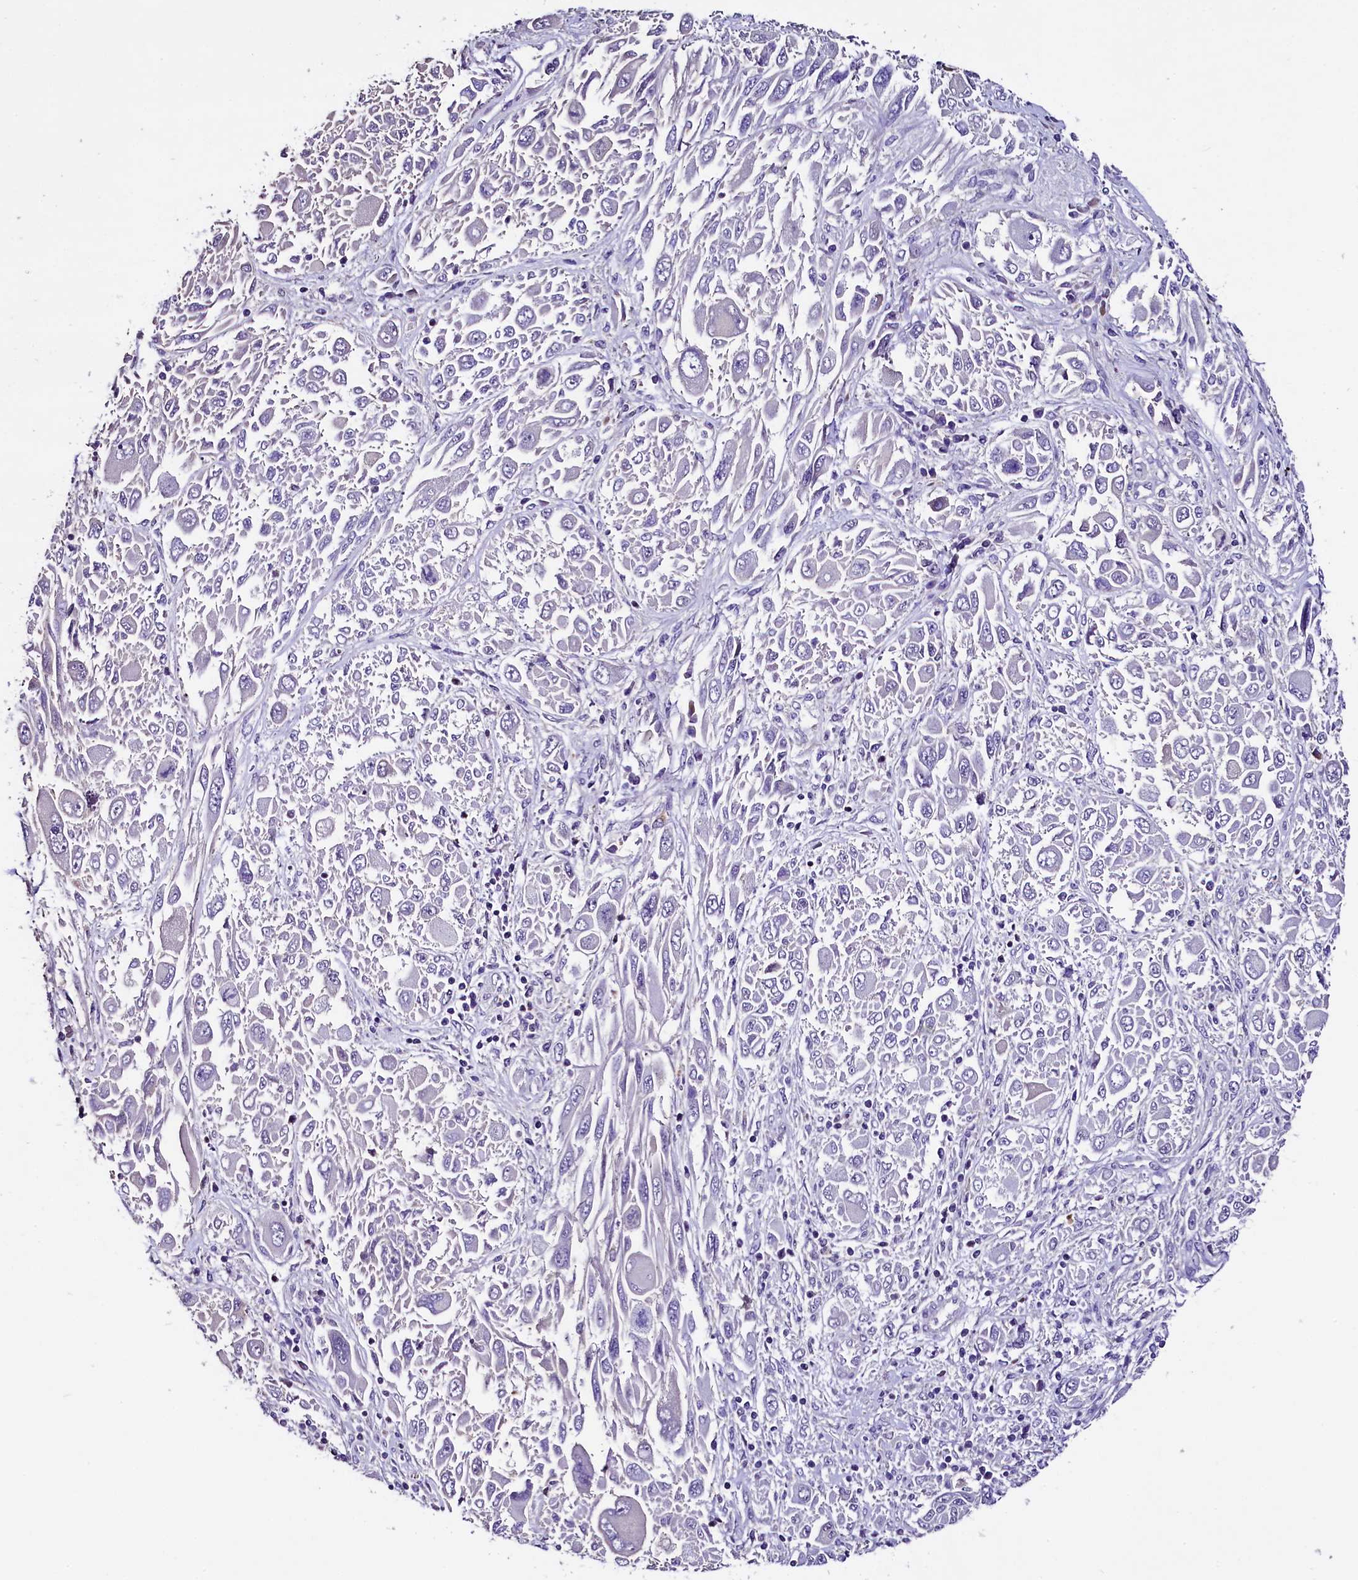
{"staining": {"intensity": "negative", "quantity": "none", "location": "none"}, "tissue": "melanoma", "cell_type": "Tumor cells", "image_type": "cancer", "snomed": [{"axis": "morphology", "description": "Malignant melanoma, NOS"}, {"axis": "topography", "description": "Skin"}], "caption": "Immunohistochemical staining of malignant melanoma demonstrates no significant staining in tumor cells.", "gene": "MEX3B", "patient": {"sex": "female", "age": 91}}